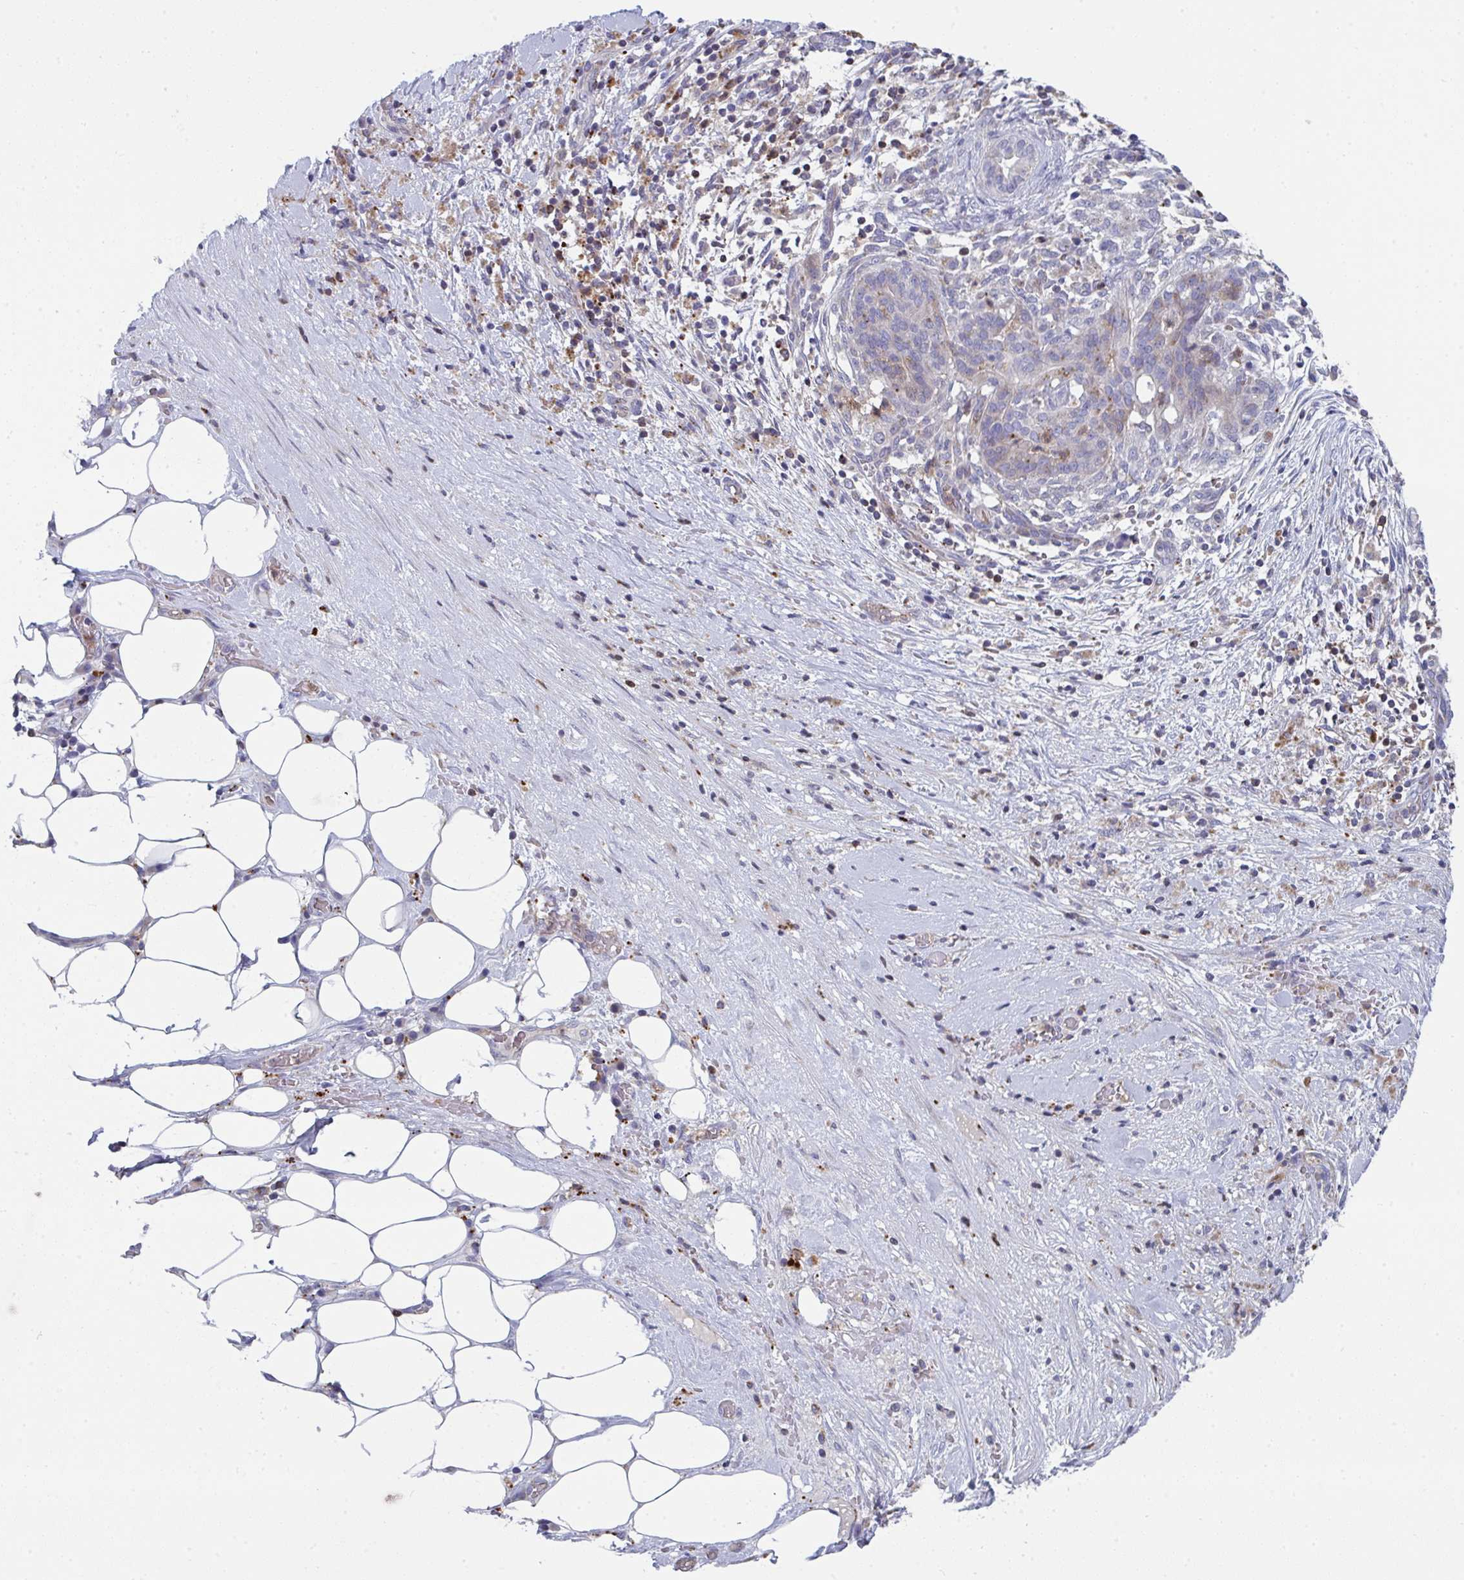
{"staining": {"intensity": "negative", "quantity": "none", "location": "none"}, "tissue": "pancreatic cancer", "cell_type": "Tumor cells", "image_type": "cancer", "snomed": [{"axis": "morphology", "description": "Adenocarcinoma, NOS"}, {"axis": "topography", "description": "Pancreas"}], "caption": "Pancreatic cancer (adenocarcinoma) stained for a protein using immunohistochemistry (IHC) reveals no expression tumor cells.", "gene": "AOC2", "patient": {"sex": "male", "age": 44}}